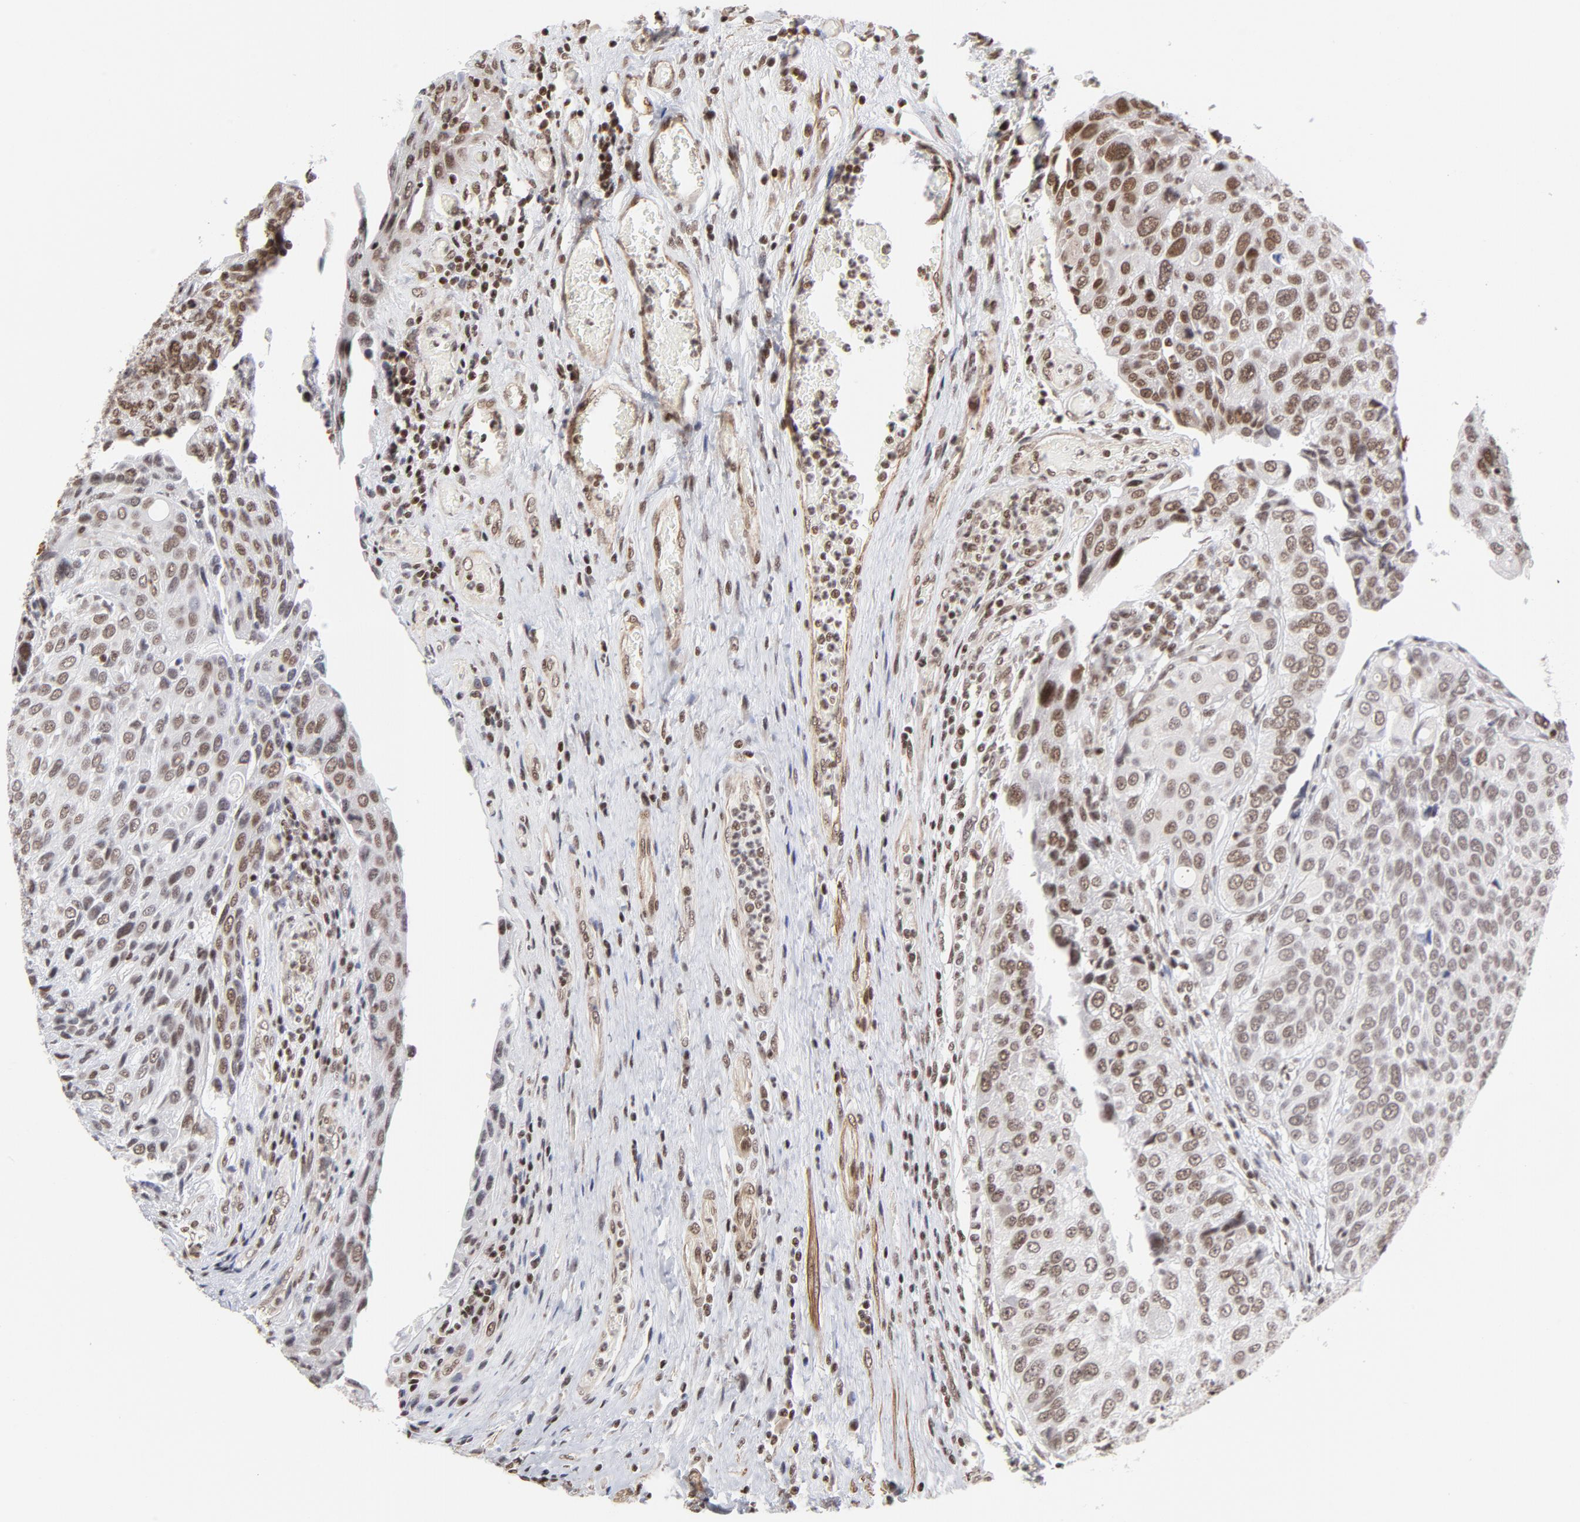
{"staining": {"intensity": "moderate", "quantity": ">75%", "location": "nuclear"}, "tissue": "urothelial cancer", "cell_type": "Tumor cells", "image_type": "cancer", "snomed": [{"axis": "morphology", "description": "Urothelial carcinoma, High grade"}, {"axis": "topography", "description": "Urinary bladder"}], "caption": "A high-resolution photomicrograph shows IHC staining of urothelial cancer, which displays moderate nuclear staining in about >75% of tumor cells. (brown staining indicates protein expression, while blue staining denotes nuclei).", "gene": "CTCF", "patient": {"sex": "male", "age": 50}}